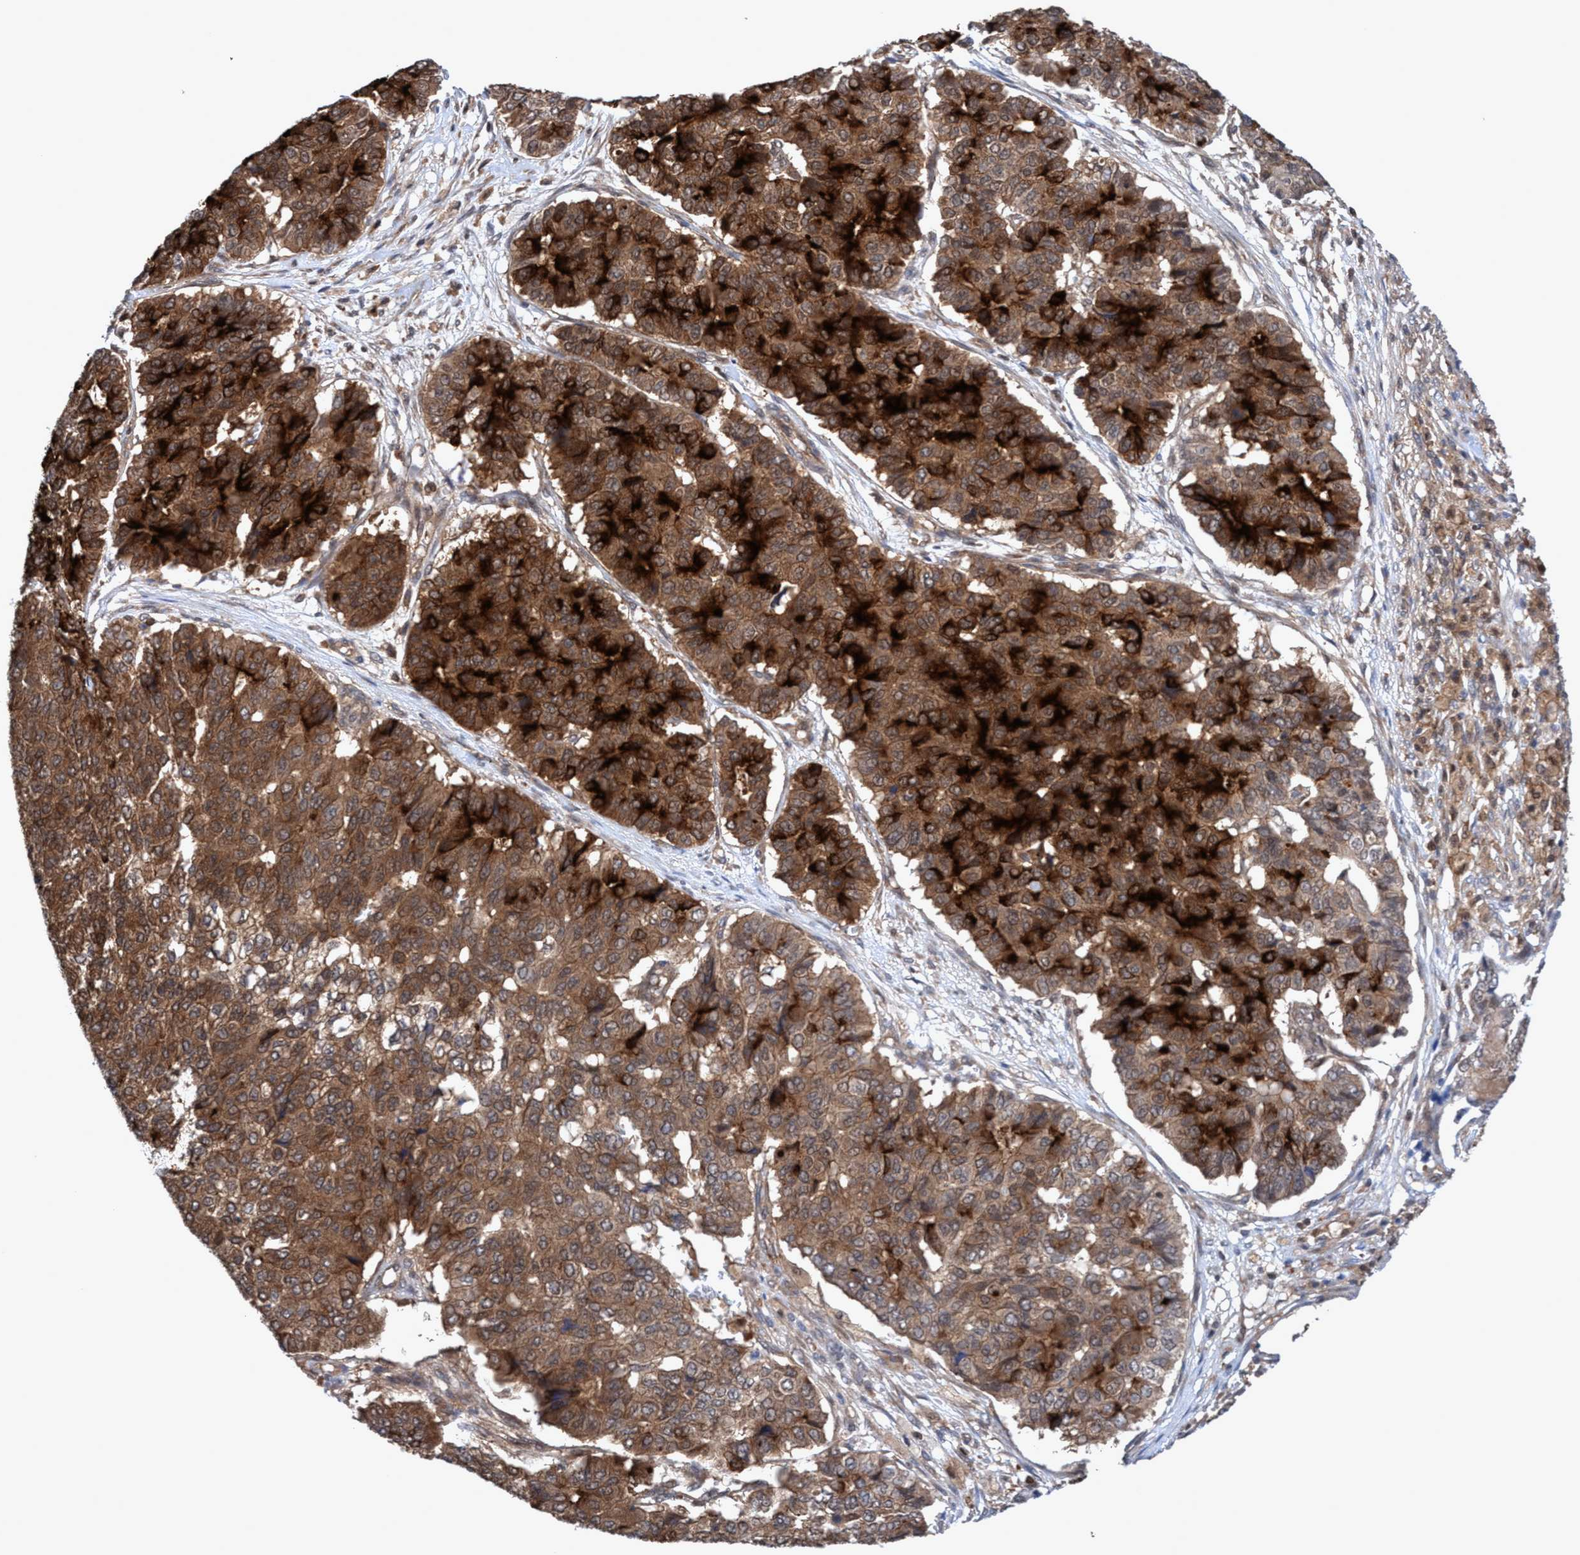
{"staining": {"intensity": "strong", "quantity": ">75%", "location": "cytoplasmic/membranous"}, "tissue": "pancreatic cancer", "cell_type": "Tumor cells", "image_type": "cancer", "snomed": [{"axis": "morphology", "description": "Adenocarcinoma, NOS"}, {"axis": "topography", "description": "Pancreas"}], "caption": "The immunohistochemical stain highlights strong cytoplasmic/membranous positivity in tumor cells of adenocarcinoma (pancreatic) tissue. The protein of interest is shown in brown color, while the nuclei are stained blue.", "gene": "GLOD4", "patient": {"sex": "male", "age": 50}}